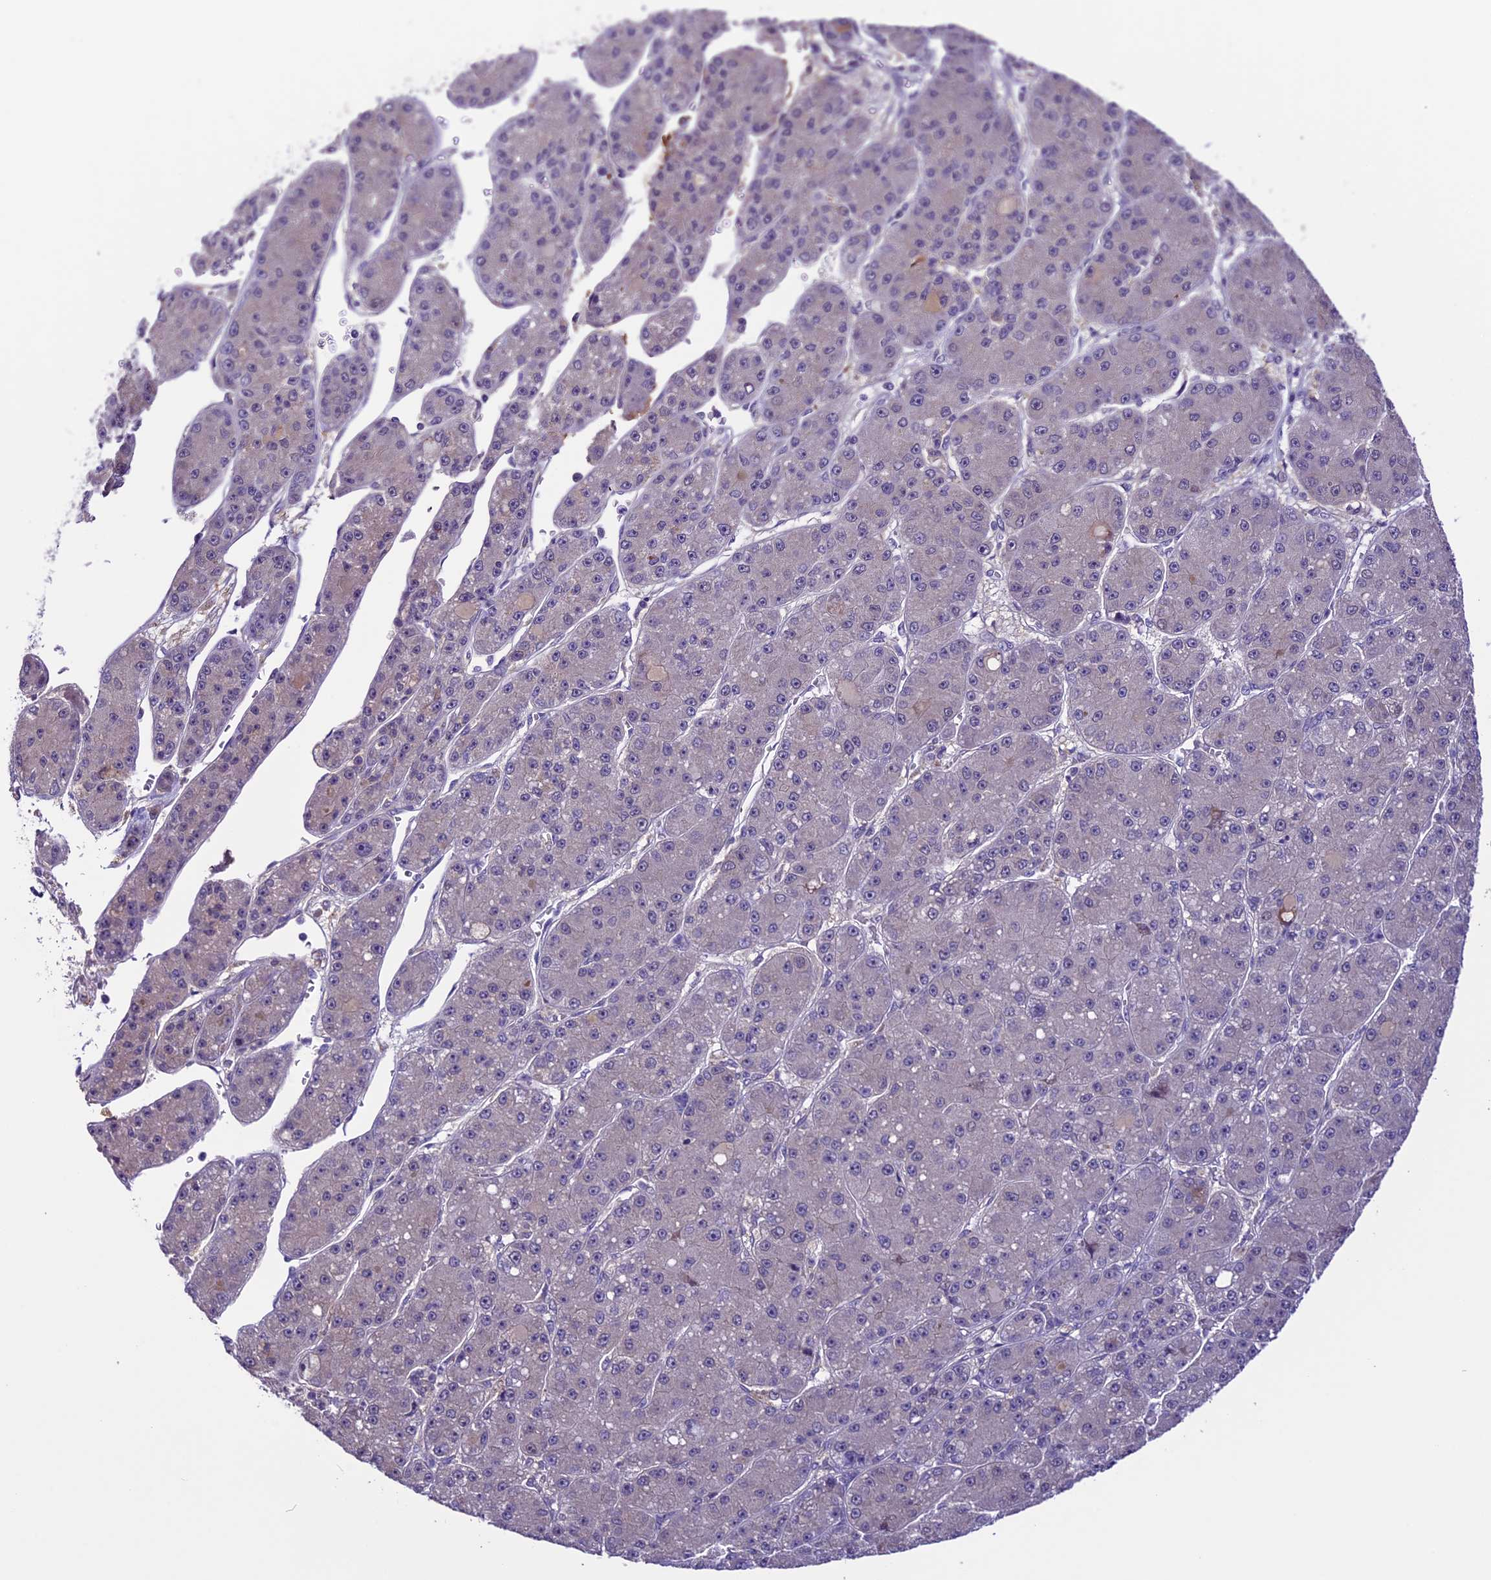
{"staining": {"intensity": "negative", "quantity": "none", "location": "none"}, "tissue": "liver cancer", "cell_type": "Tumor cells", "image_type": "cancer", "snomed": [{"axis": "morphology", "description": "Carcinoma, Hepatocellular, NOS"}, {"axis": "topography", "description": "Liver"}], "caption": "Liver hepatocellular carcinoma was stained to show a protein in brown. There is no significant positivity in tumor cells.", "gene": "XKR7", "patient": {"sex": "male", "age": 67}}